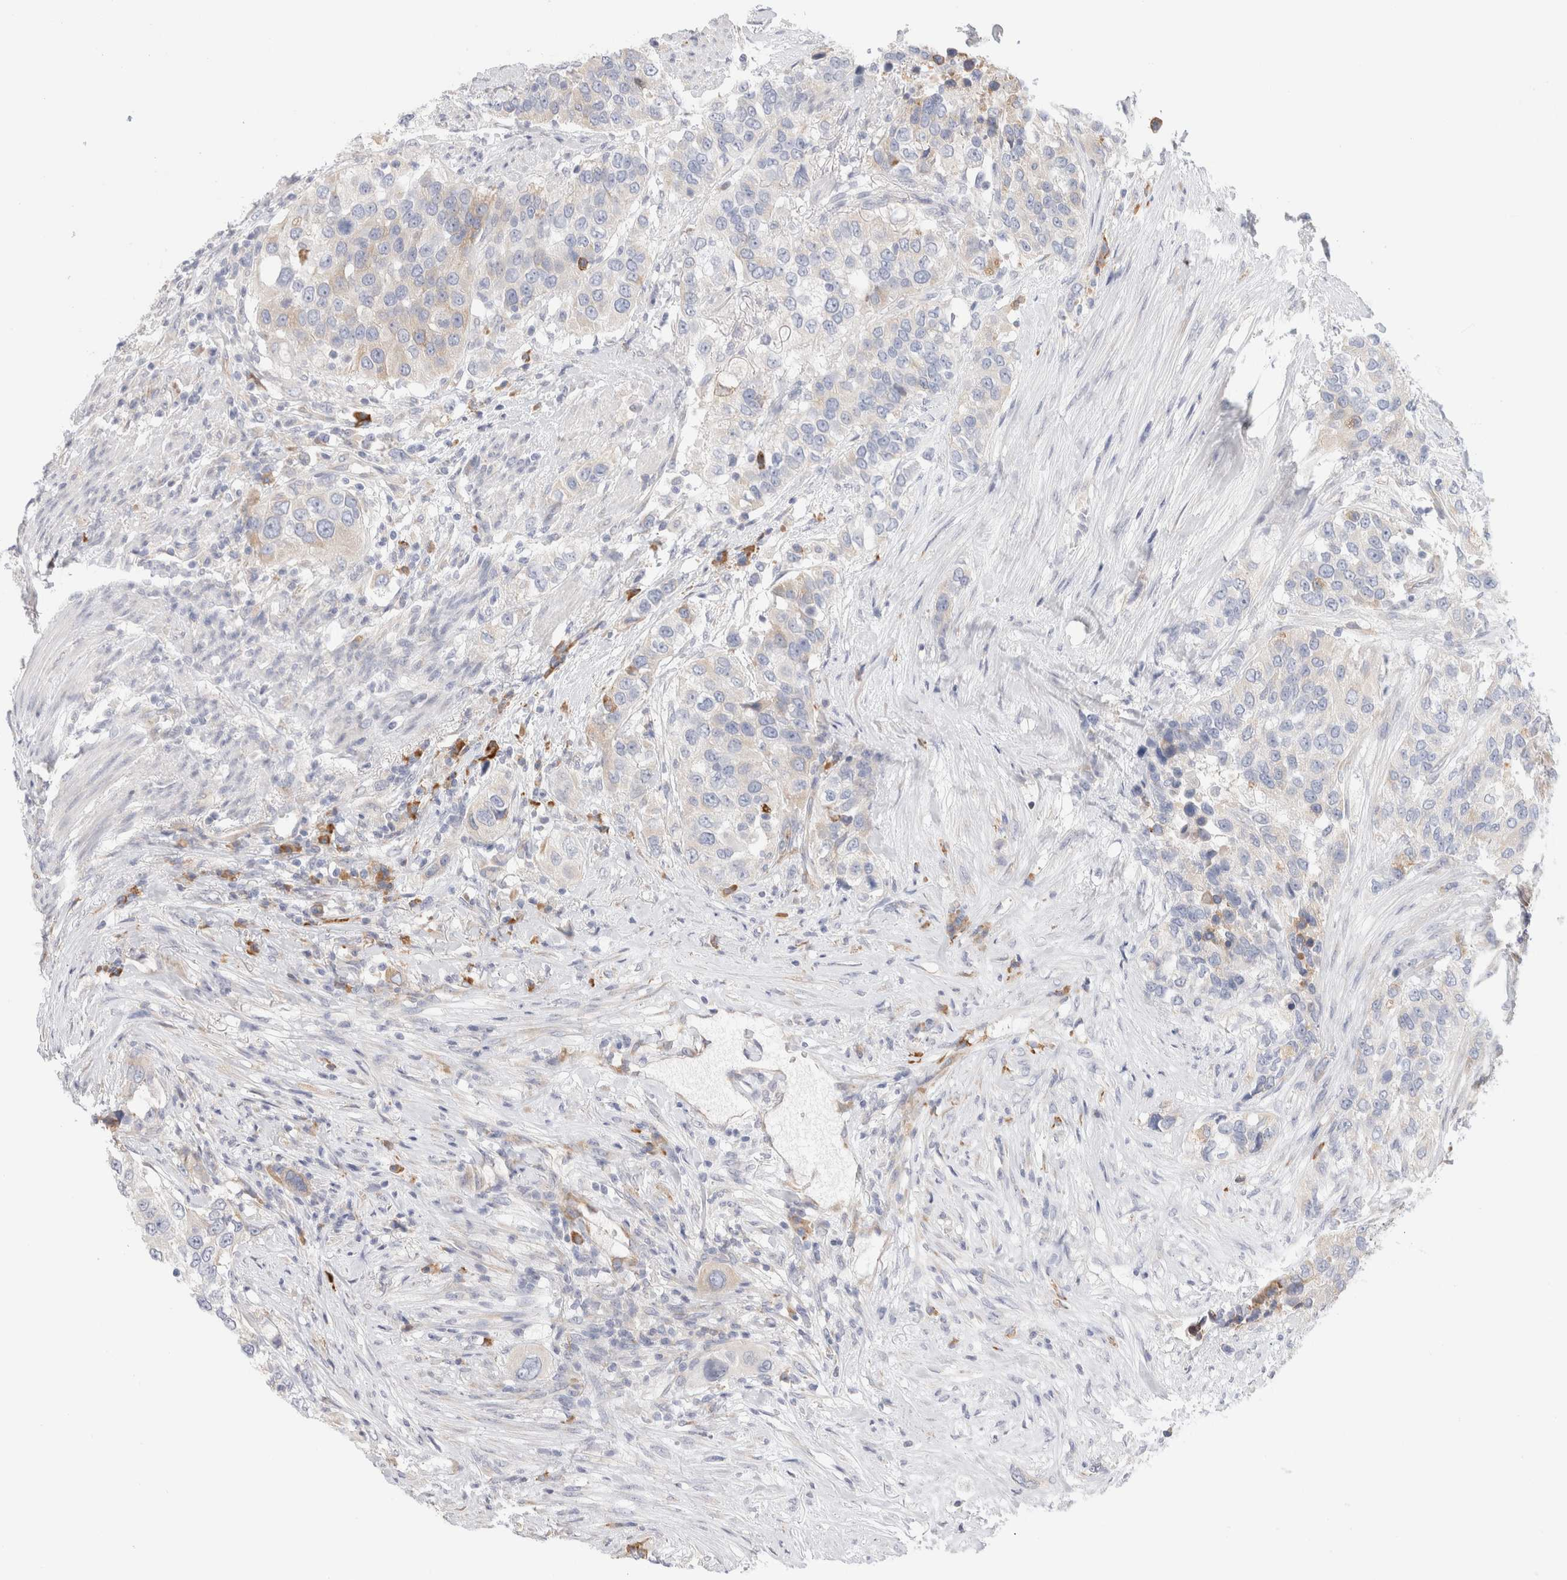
{"staining": {"intensity": "weak", "quantity": "<25%", "location": "cytoplasmic/membranous"}, "tissue": "urothelial cancer", "cell_type": "Tumor cells", "image_type": "cancer", "snomed": [{"axis": "morphology", "description": "Urothelial carcinoma, High grade"}, {"axis": "topography", "description": "Urinary bladder"}], "caption": "The photomicrograph exhibits no staining of tumor cells in urothelial carcinoma (high-grade). The staining was performed using DAB (3,3'-diaminobenzidine) to visualize the protein expression in brown, while the nuclei were stained in blue with hematoxylin (Magnification: 20x).", "gene": "CSK", "patient": {"sex": "female", "age": 80}}